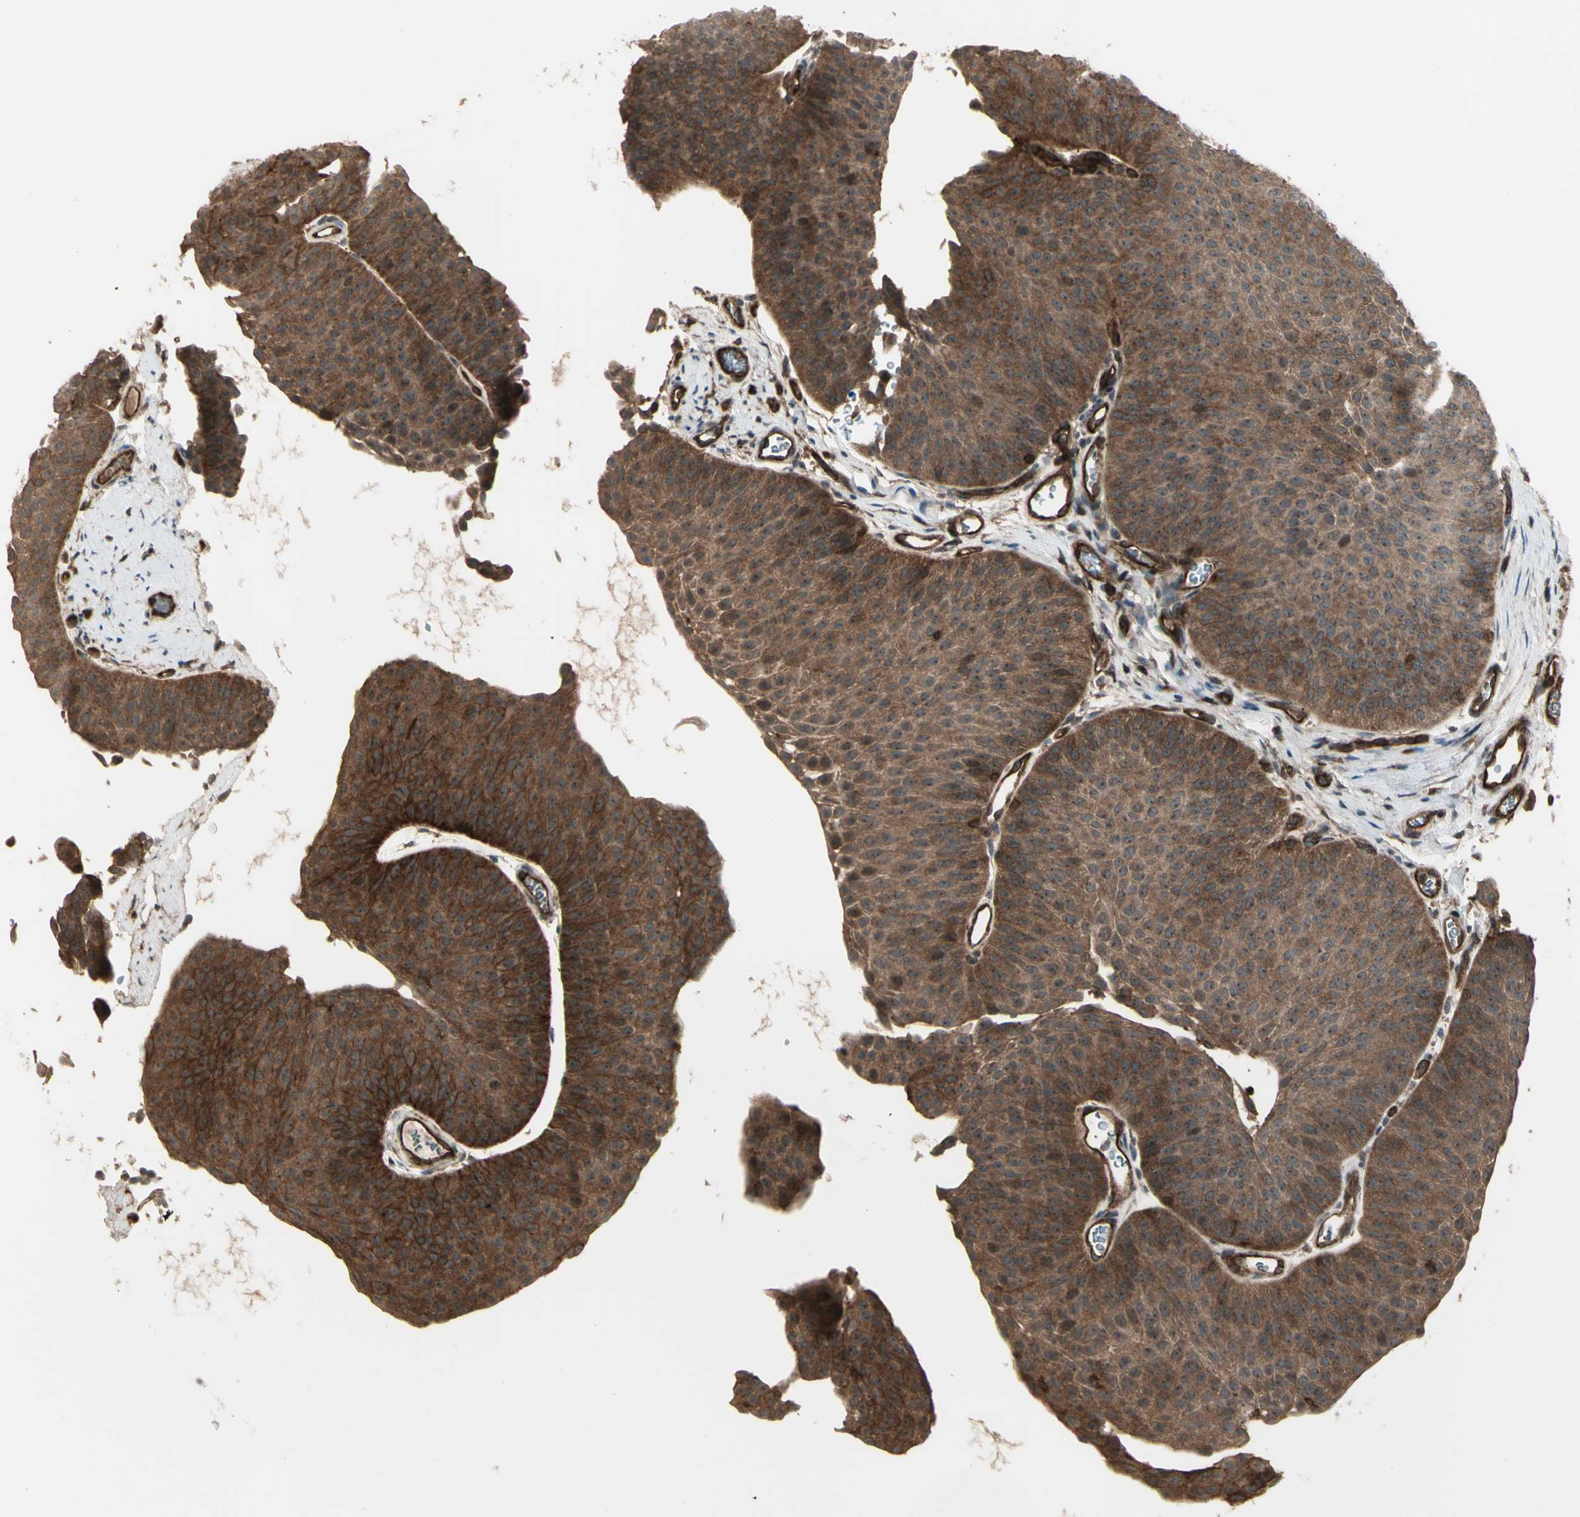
{"staining": {"intensity": "strong", "quantity": ">75%", "location": "cytoplasmic/membranous,nuclear"}, "tissue": "urothelial cancer", "cell_type": "Tumor cells", "image_type": "cancer", "snomed": [{"axis": "morphology", "description": "Urothelial carcinoma, Low grade"}, {"axis": "topography", "description": "Urinary bladder"}], "caption": "Human urothelial cancer stained with a protein marker shows strong staining in tumor cells.", "gene": "FXYD5", "patient": {"sex": "female", "age": 60}}